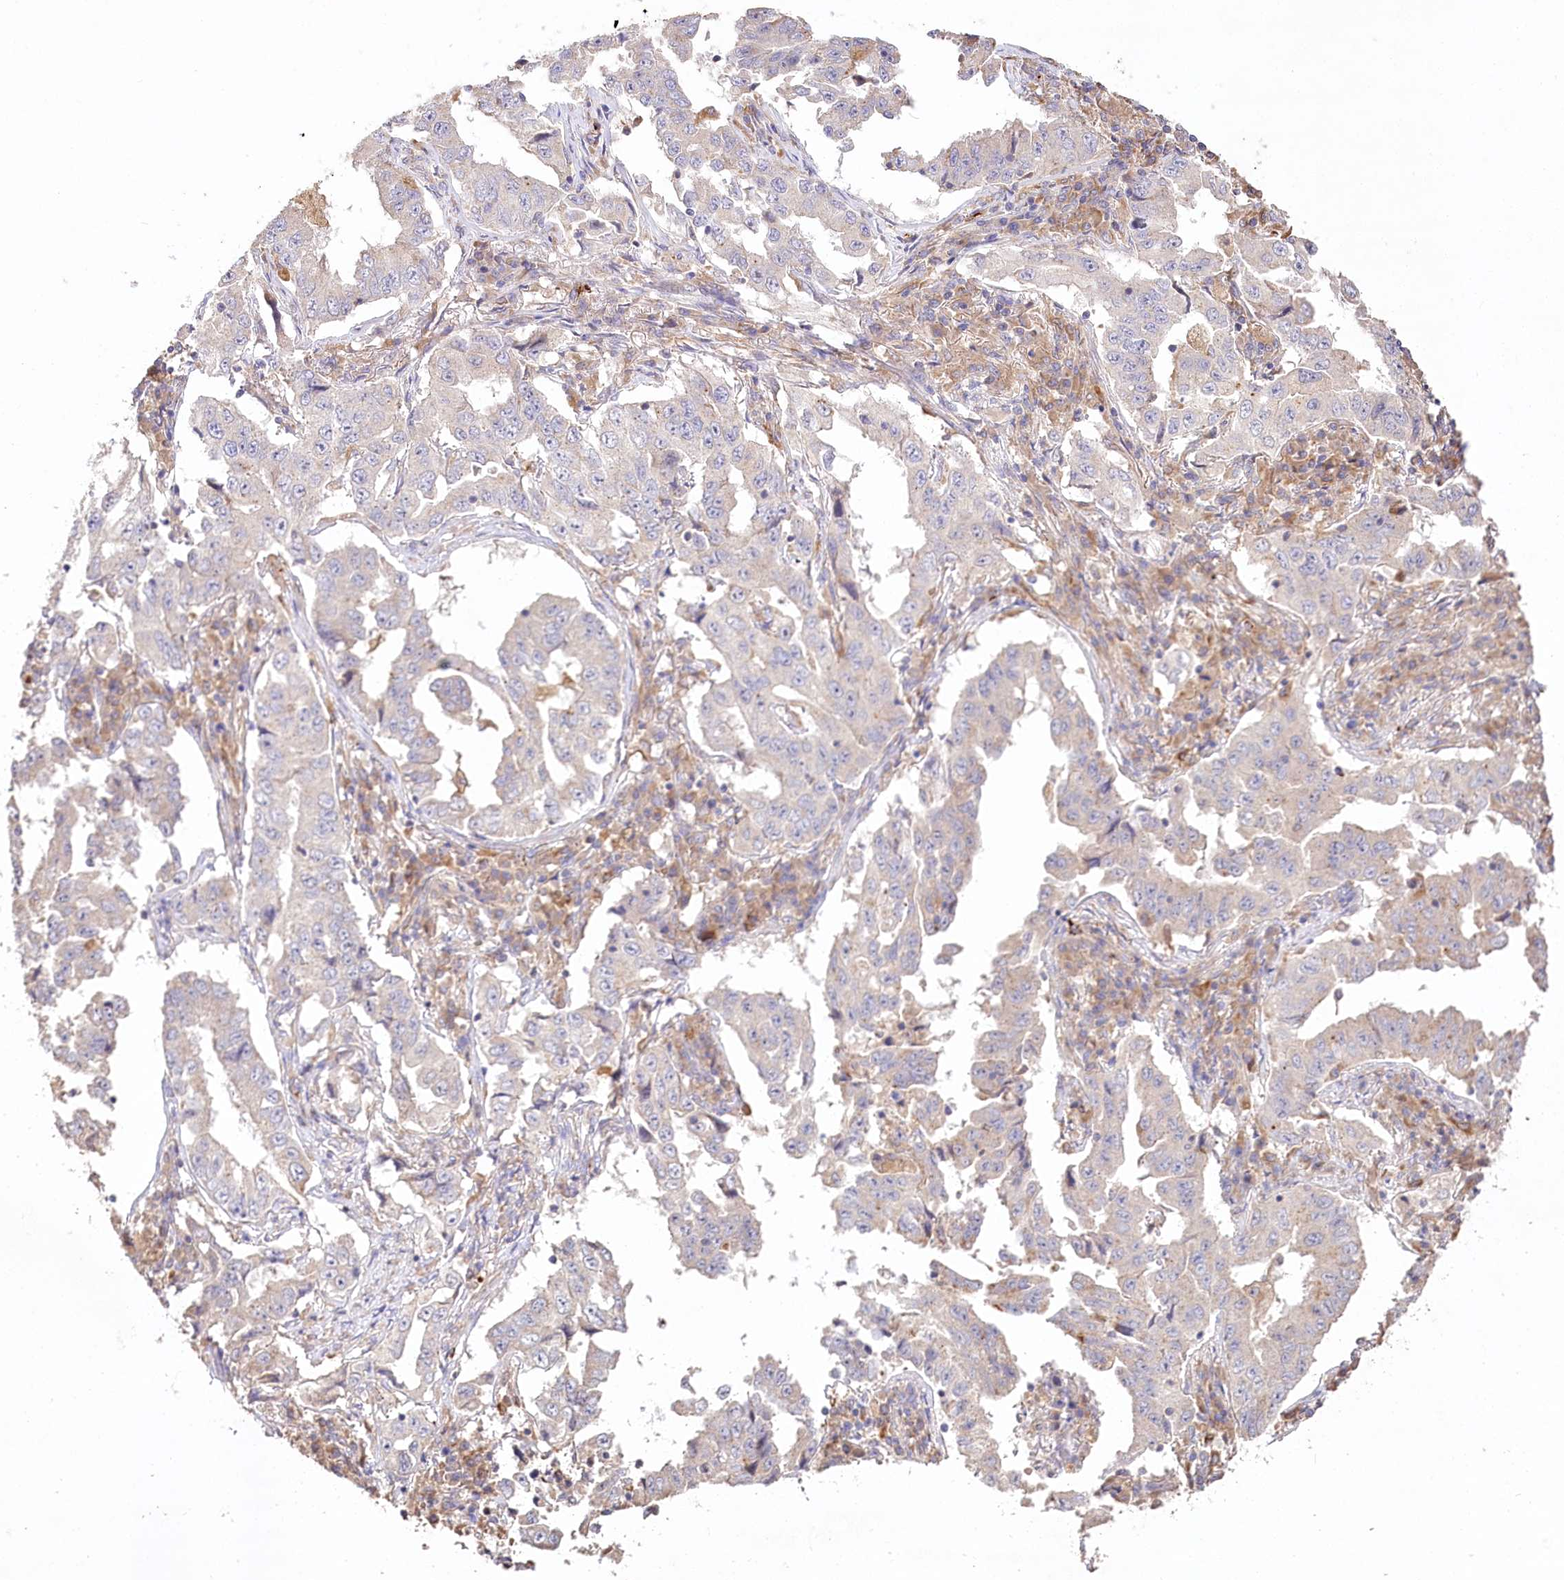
{"staining": {"intensity": "weak", "quantity": "<25%", "location": "cytoplasmic/membranous"}, "tissue": "lung cancer", "cell_type": "Tumor cells", "image_type": "cancer", "snomed": [{"axis": "morphology", "description": "Adenocarcinoma, NOS"}, {"axis": "topography", "description": "Lung"}], "caption": "Immunohistochemistry (IHC) photomicrograph of neoplastic tissue: human lung cancer stained with DAB (3,3'-diaminobenzidine) reveals no significant protein staining in tumor cells. (Brightfield microscopy of DAB immunohistochemistry at high magnification).", "gene": "DMXL1", "patient": {"sex": "female", "age": 51}}